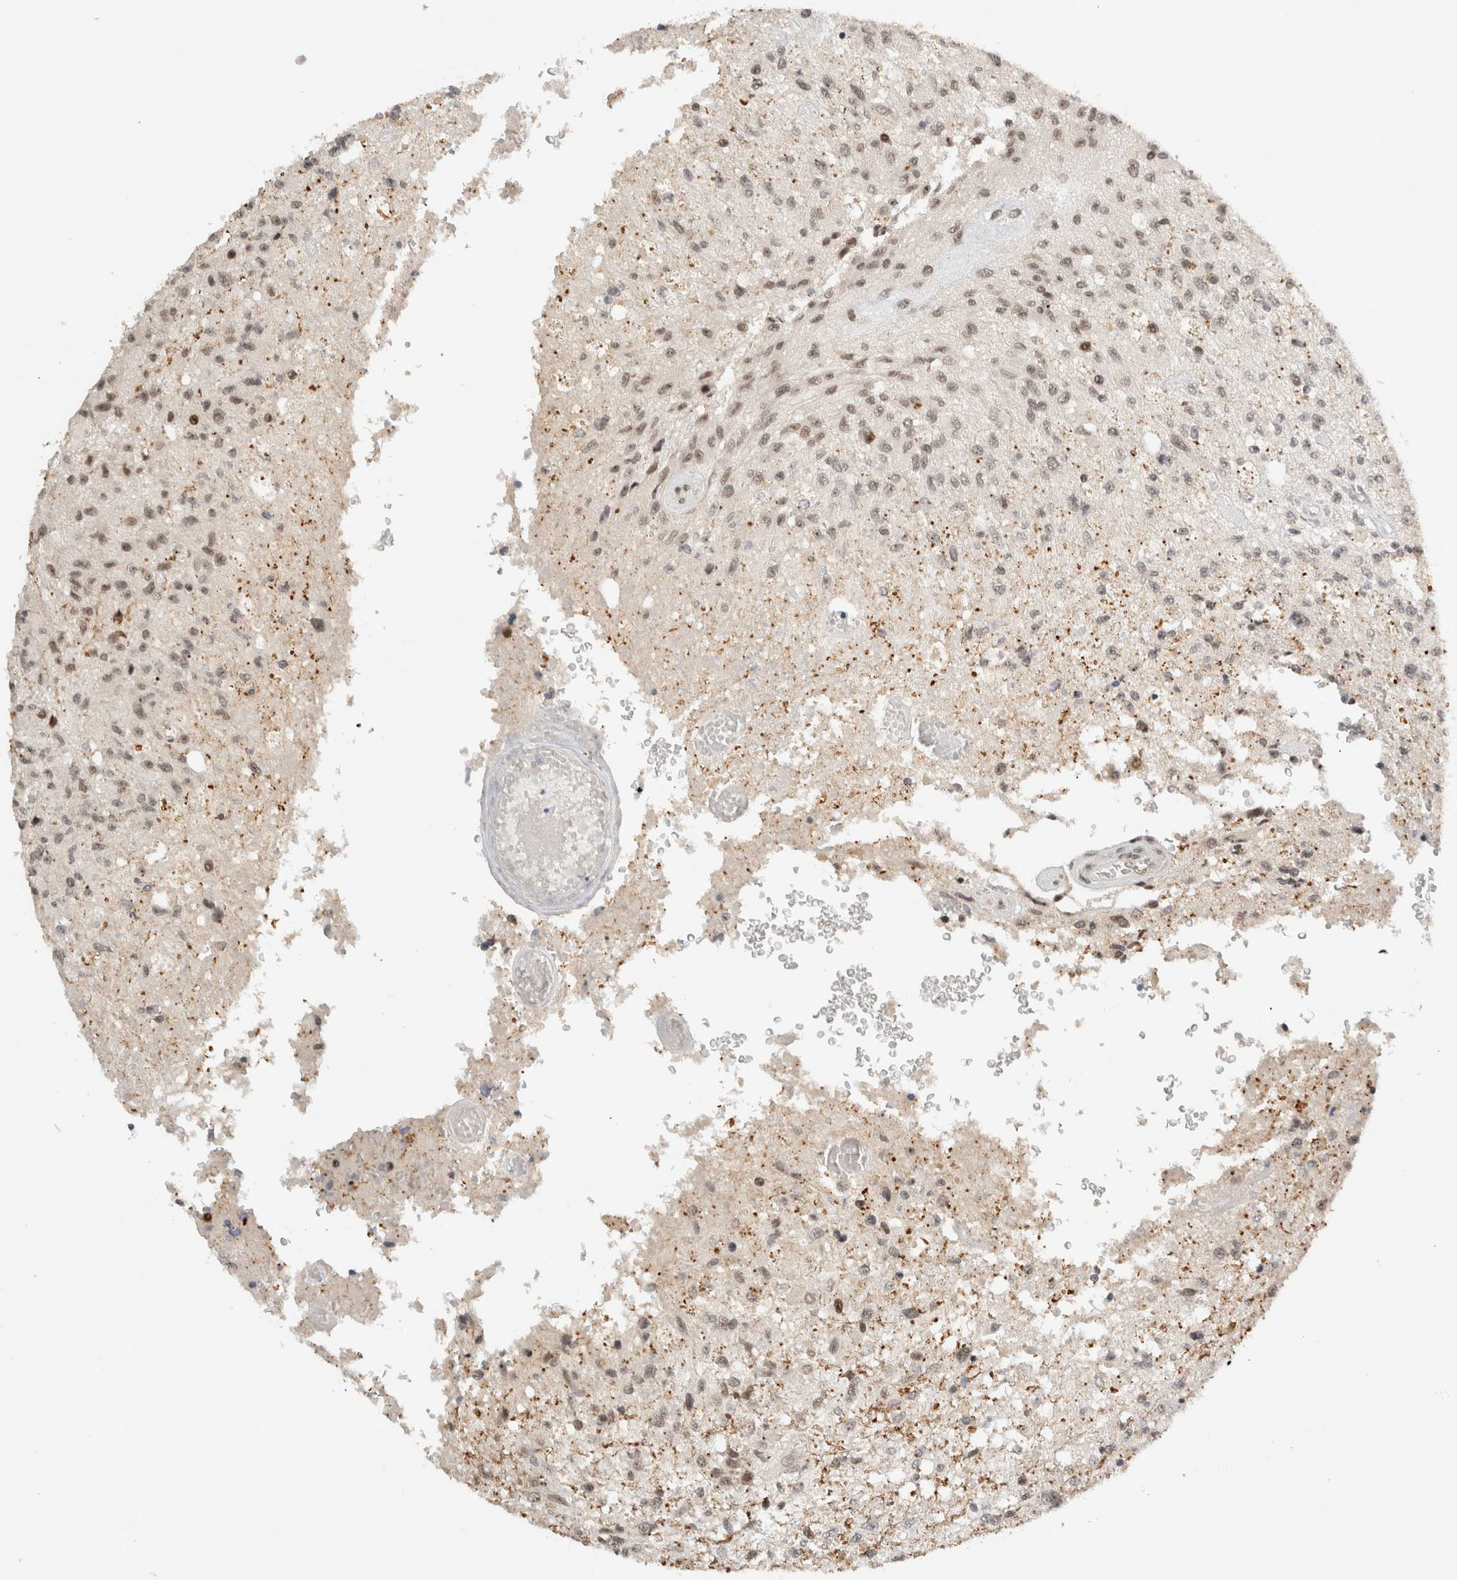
{"staining": {"intensity": "weak", "quantity": "<25%", "location": "nuclear"}, "tissue": "glioma", "cell_type": "Tumor cells", "image_type": "cancer", "snomed": [{"axis": "morphology", "description": "Normal tissue, NOS"}, {"axis": "morphology", "description": "Glioma, malignant, High grade"}, {"axis": "topography", "description": "Cerebral cortex"}], "caption": "Malignant glioma (high-grade) was stained to show a protein in brown. There is no significant staining in tumor cells.", "gene": "EBNA1BP2", "patient": {"sex": "male", "age": 77}}